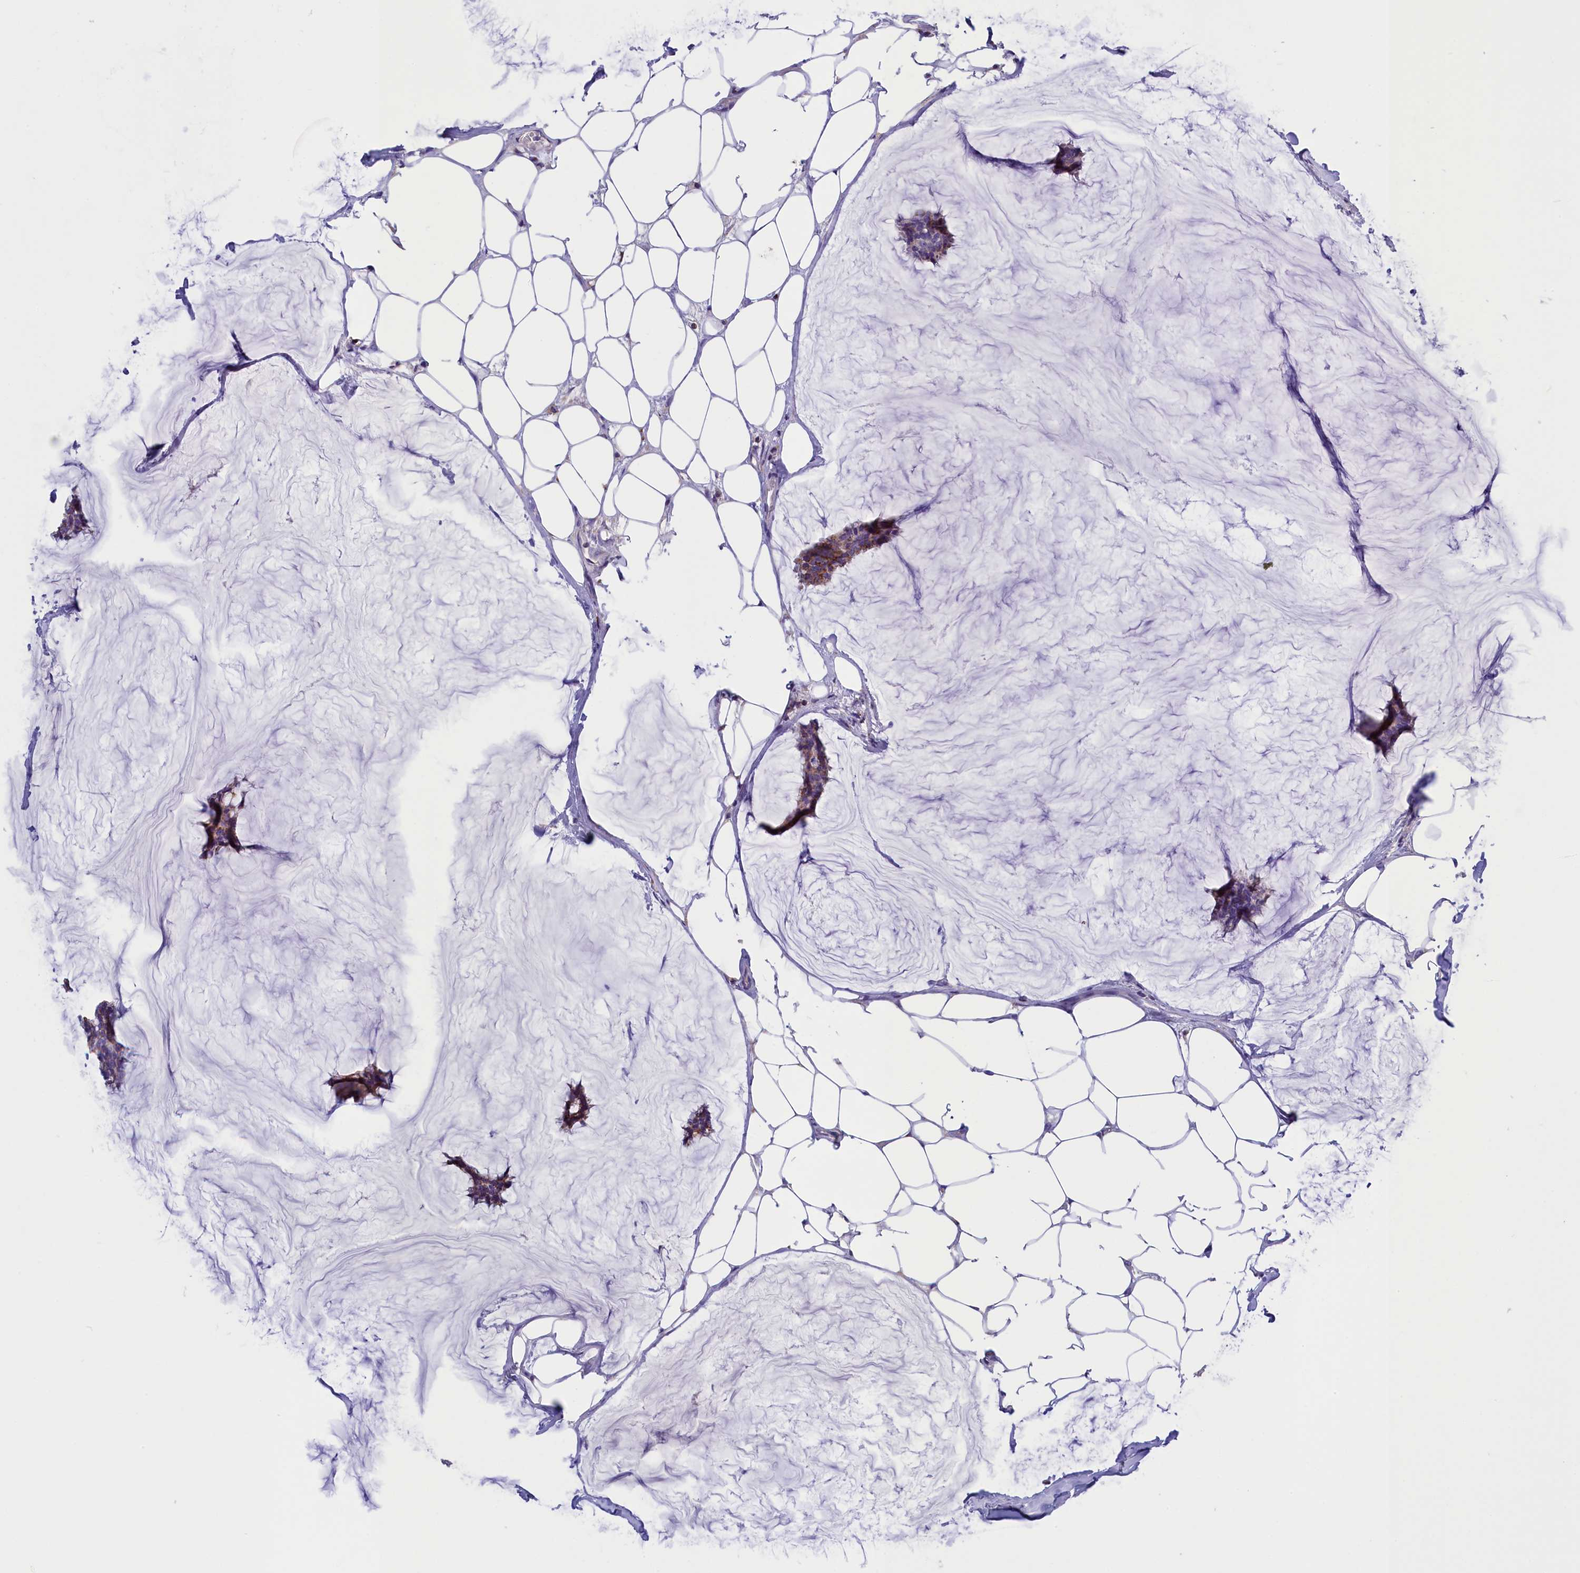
{"staining": {"intensity": "moderate", "quantity": ">75%", "location": "cytoplasmic/membranous"}, "tissue": "breast cancer", "cell_type": "Tumor cells", "image_type": "cancer", "snomed": [{"axis": "morphology", "description": "Duct carcinoma"}, {"axis": "topography", "description": "Breast"}], "caption": "IHC micrograph of neoplastic tissue: human breast infiltrating ductal carcinoma stained using immunohistochemistry displays medium levels of moderate protein expression localized specifically in the cytoplasmic/membranous of tumor cells, appearing as a cytoplasmic/membranous brown color.", "gene": "ABAT", "patient": {"sex": "female", "age": 93}}